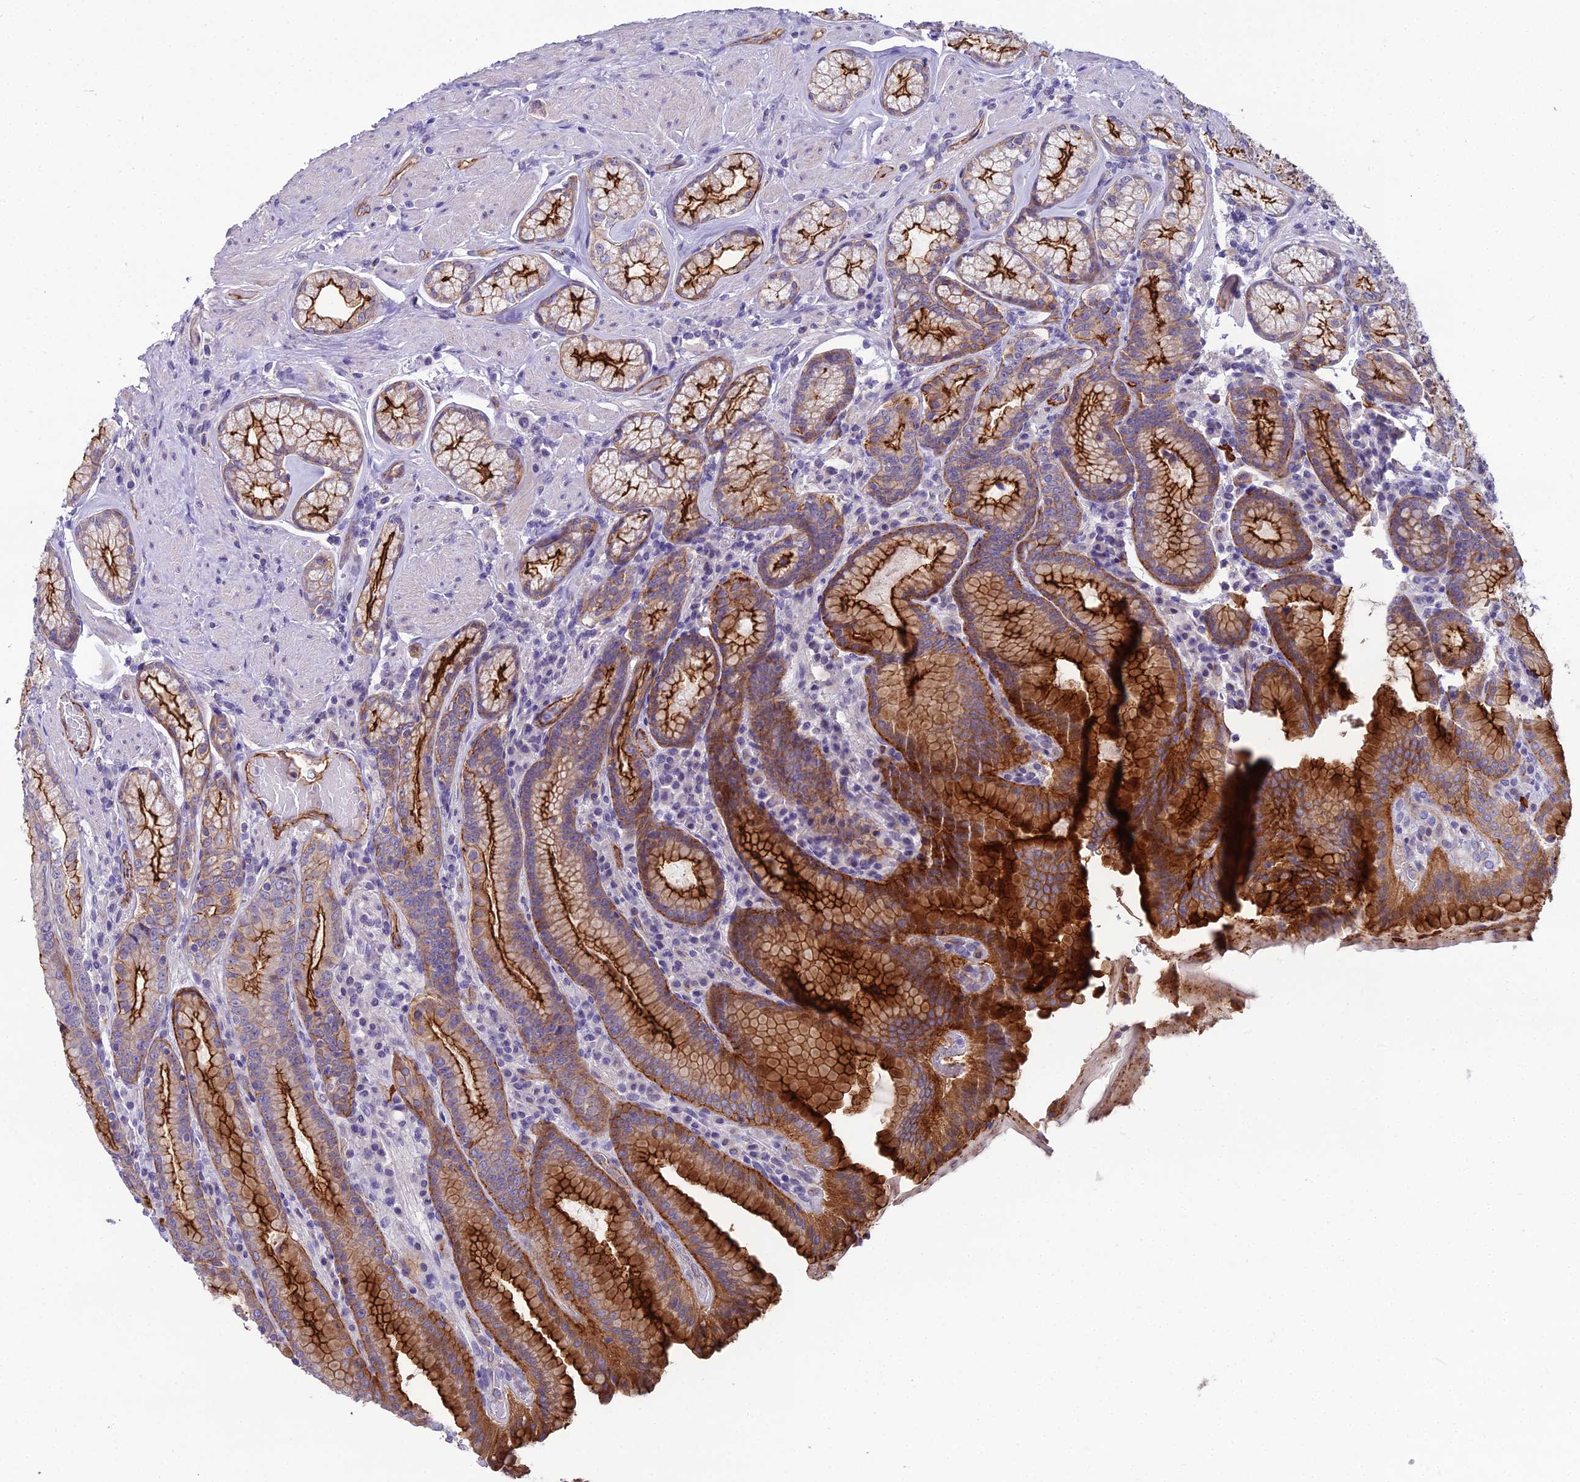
{"staining": {"intensity": "strong", "quantity": ">75%", "location": "cytoplasmic/membranous"}, "tissue": "stomach", "cell_type": "Glandular cells", "image_type": "normal", "snomed": [{"axis": "morphology", "description": "Normal tissue, NOS"}, {"axis": "topography", "description": "Stomach, upper"}, {"axis": "topography", "description": "Stomach, lower"}], "caption": "High-power microscopy captured an IHC histopathology image of normal stomach, revealing strong cytoplasmic/membranous staining in about >75% of glandular cells. Immunohistochemistry stains the protein of interest in brown and the nuclei are stained blue.", "gene": "CFAP47", "patient": {"sex": "female", "age": 76}}